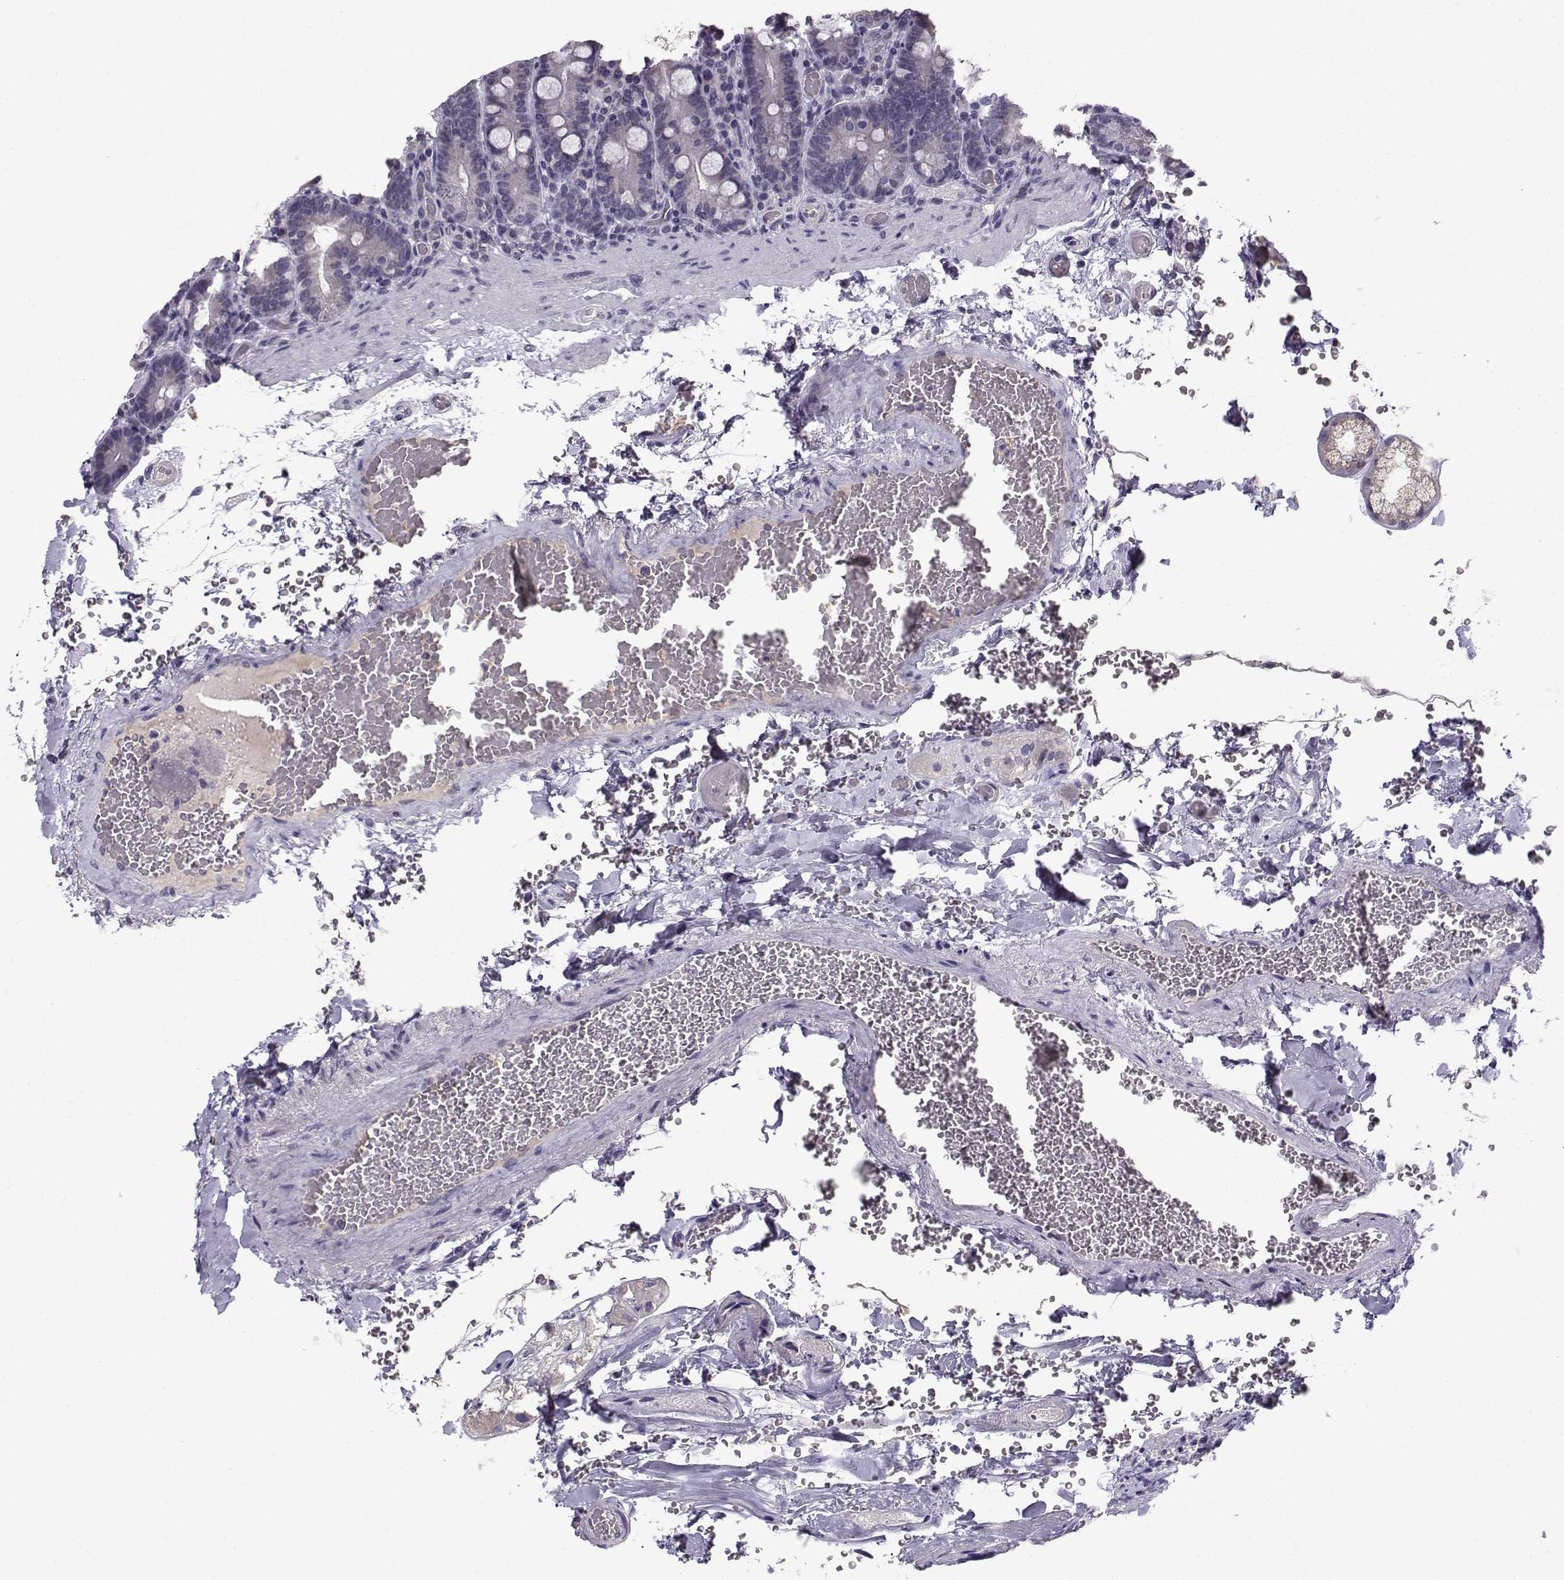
{"staining": {"intensity": "negative", "quantity": "none", "location": "none"}, "tissue": "duodenum", "cell_type": "Glandular cells", "image_type": "normal", "snomed": [{"axis": "morphology", "description": "Normal tissue, NOS"}, {"axis": "topography", "description": "Duodenum"}], "caption": "This is a image of immunohistochemistry (IHC) staining of normal duodenum, which shows no expression in glandular cells.", "gene": "TSPYL5", "patient": {"sex": "female", "age": 62}}